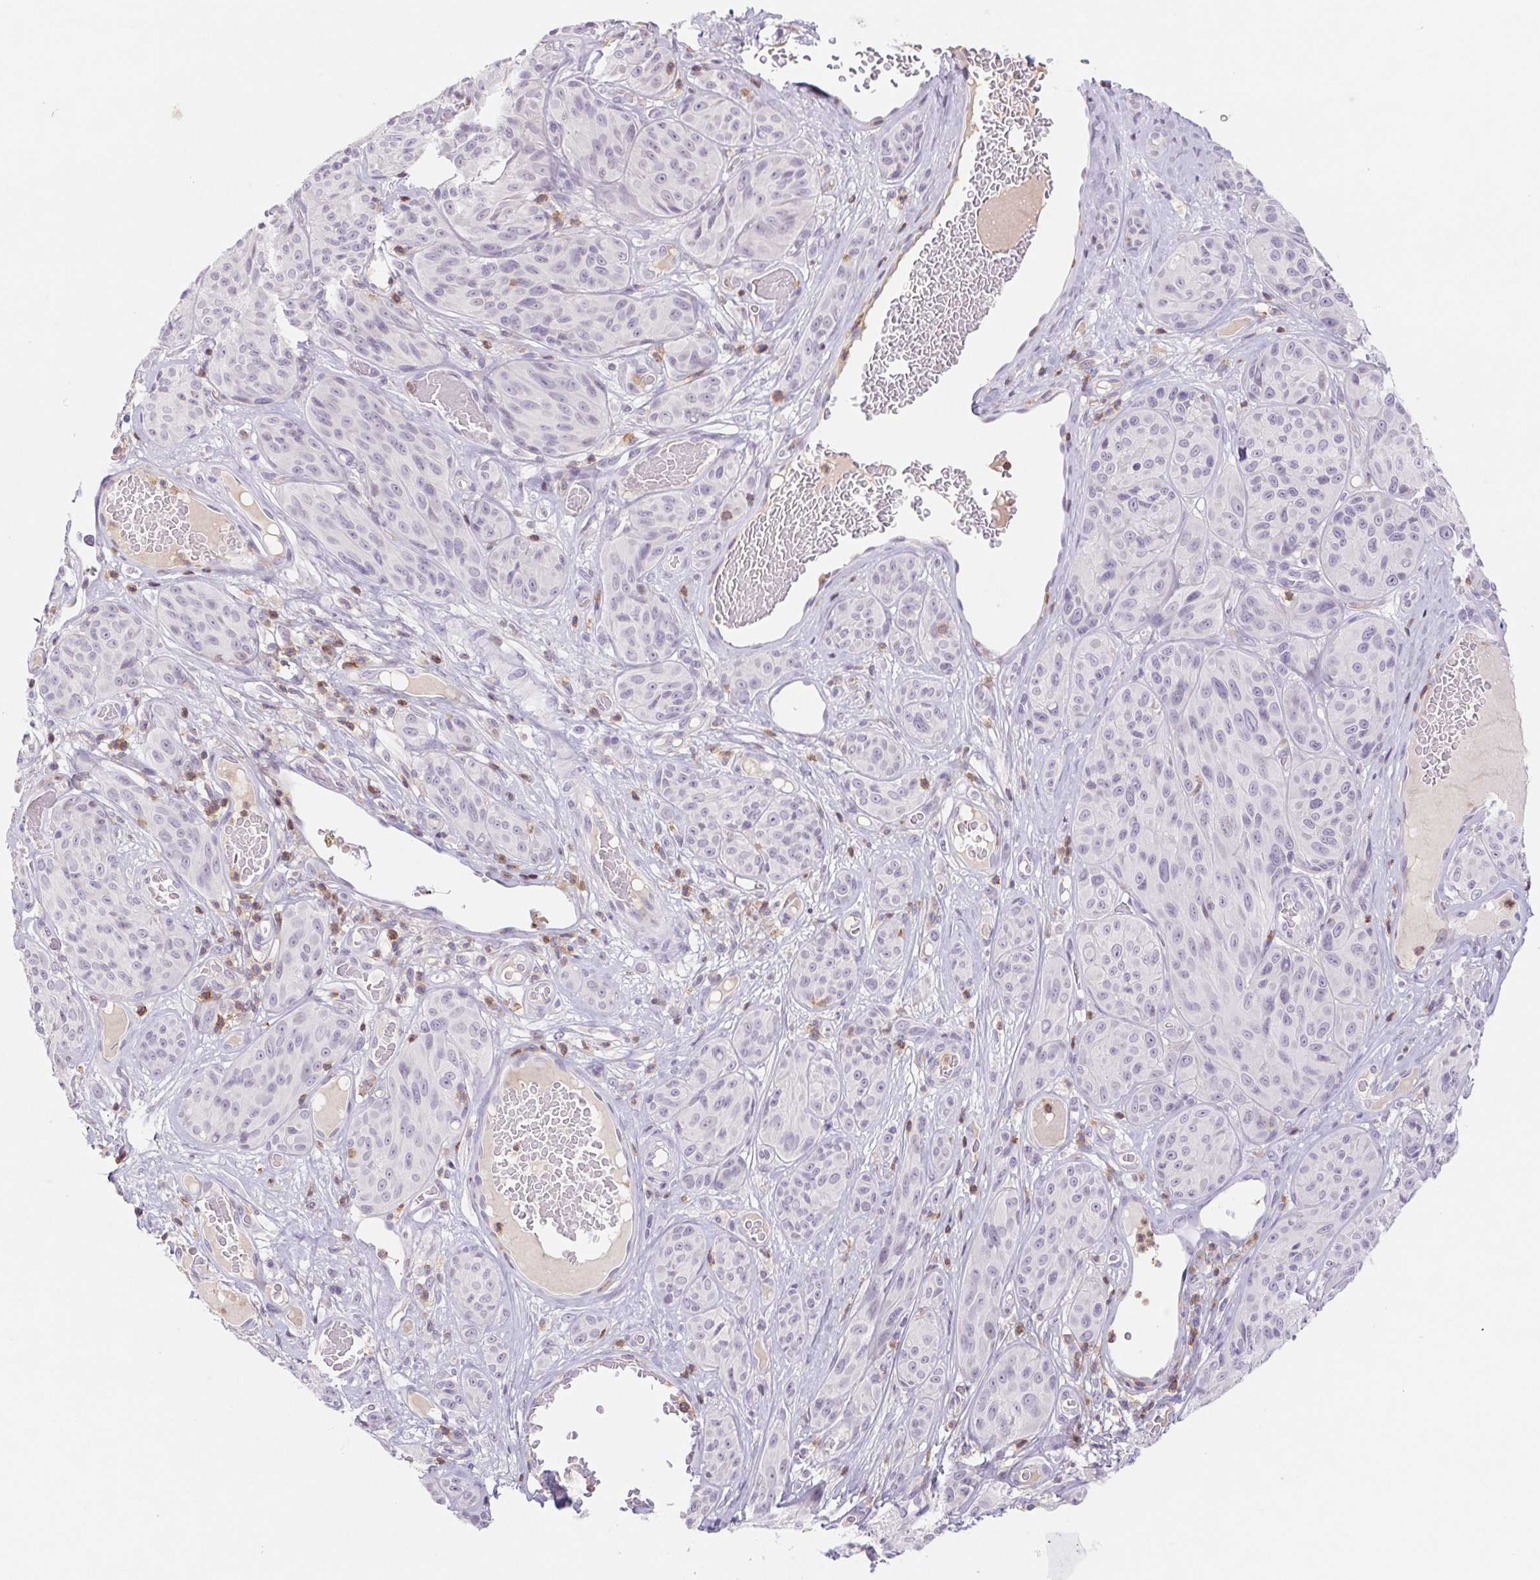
{"staining": {"intensity": "negative", "quantity": "none", "location": "none"}, "tissue": "melanoma", "cell_type": "Tumor cells", "image_type": "cancer", "snomed": [{"axis": "morphology", "description": "Malignant melanoma, NOS"}, {"axis": "topography", "description": "Skin"}], "caption": "The micrograph reveals no significant staining in tumor cells of melanoma.", "gene": "KIF26A", "patient": {"sex": "male", "age": 91}}